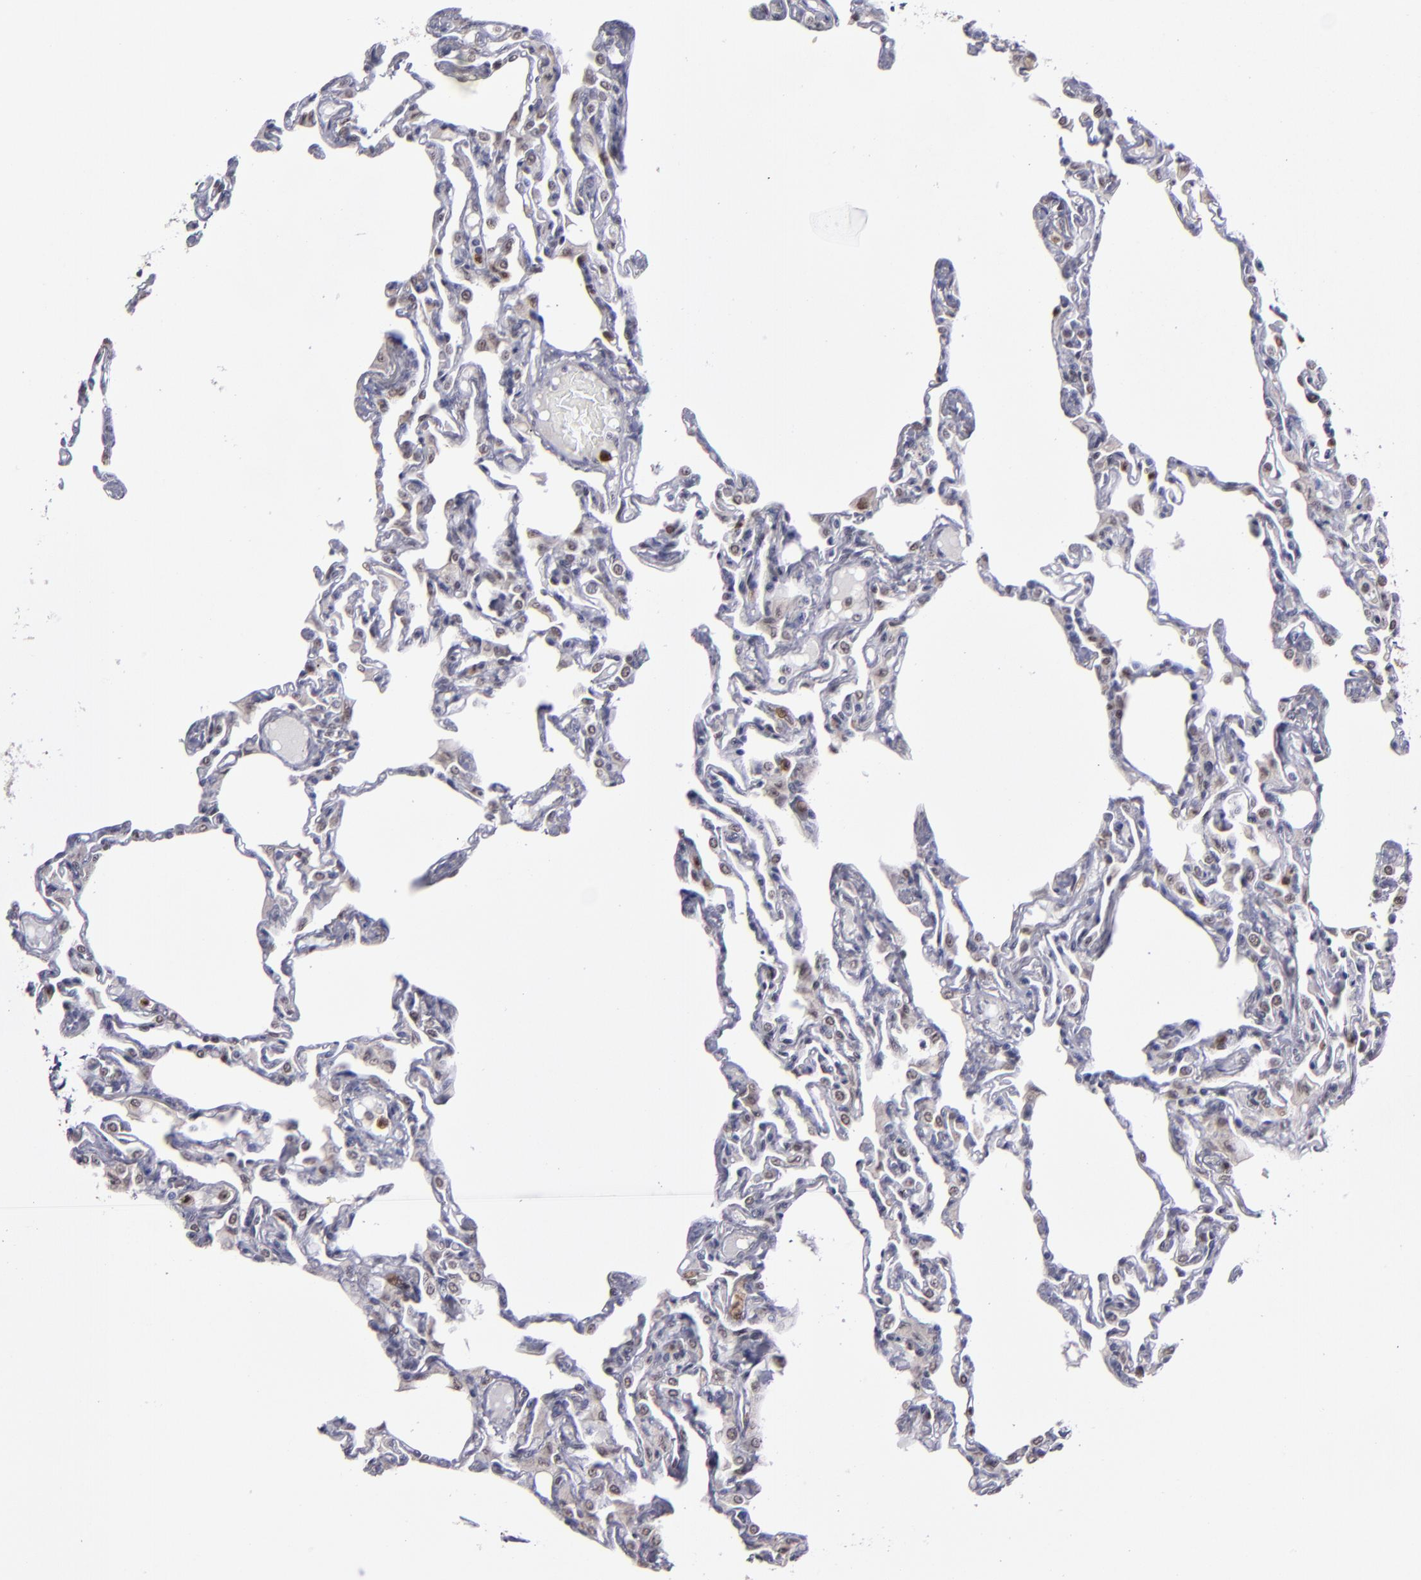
{"staining": {"intensity": "negative", "quantity": "none", "location": "none"}, "tissue": "lung", "cell_type": "Alveolar cells", "image_type": "normal", "snomed": [{"axis": "morphology", "description": "Normal tissue, NOS"}, {"axis": "topography", "description": "Lung"}], "caption": "DAB immunohistochemical staining of normal human lung exhibits no significant expression in alveolar cells. (DAB IHC, high magnification).", "gene": "RREB1", "patient": {"sex": "female", "age": 49}}